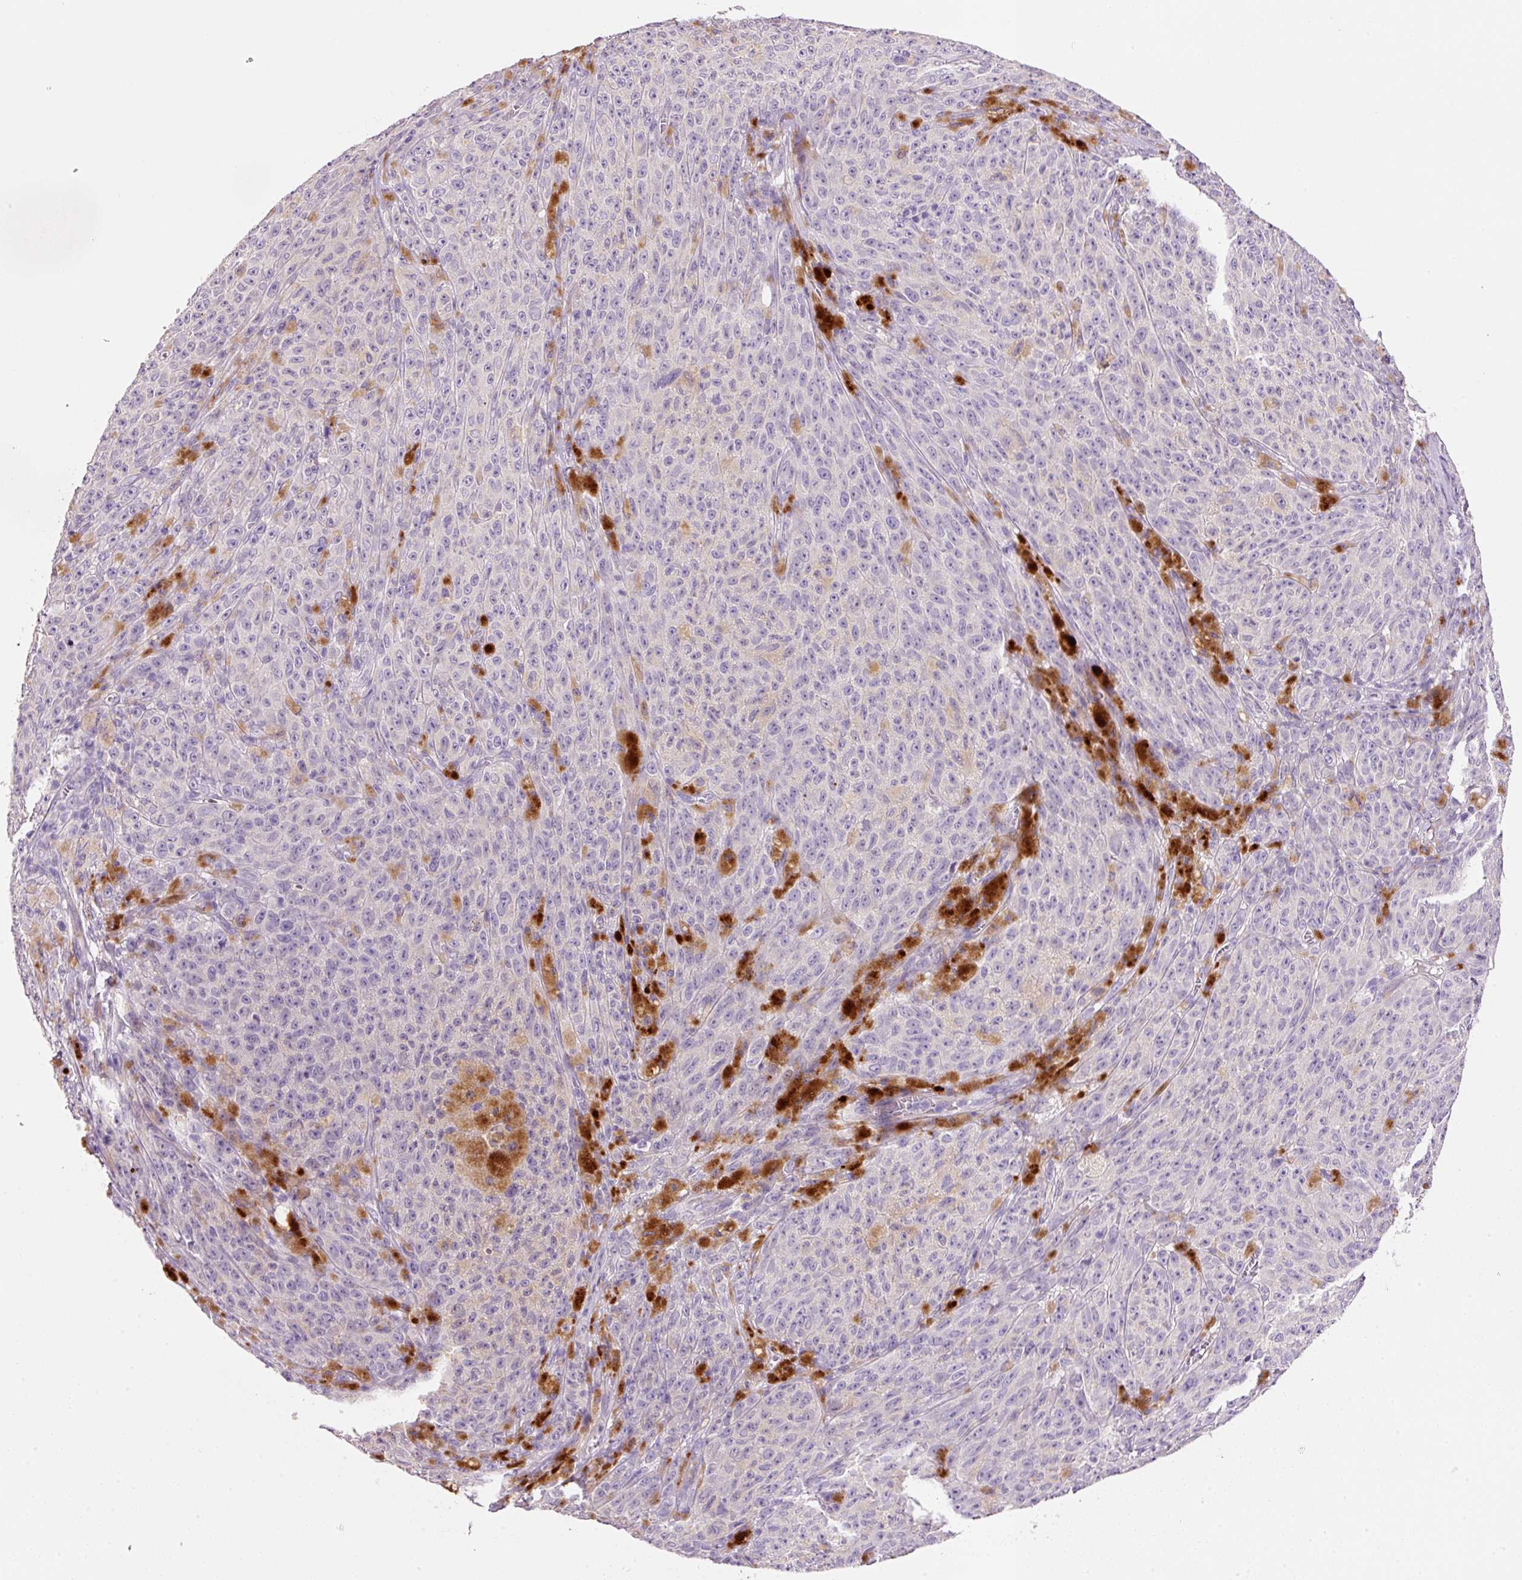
{"staining": {"intensity": "negative", "quantity": "none", "location": "none"}, "tissue": "melanoma", "cell_type": "Tumor cells", "image_type": "cancer", "snomed": [{"axis": "morphology", "description": "Malignant melanoma, NOS"}, {"axis": "topography", "description": "Skin"}], "caption": "This is an immunohistochemistry micrograph of human melanoma. There is no positivity in tumor cells.", "gene": "TENT5C", "patient": {"sex": "female", "age": 82}}